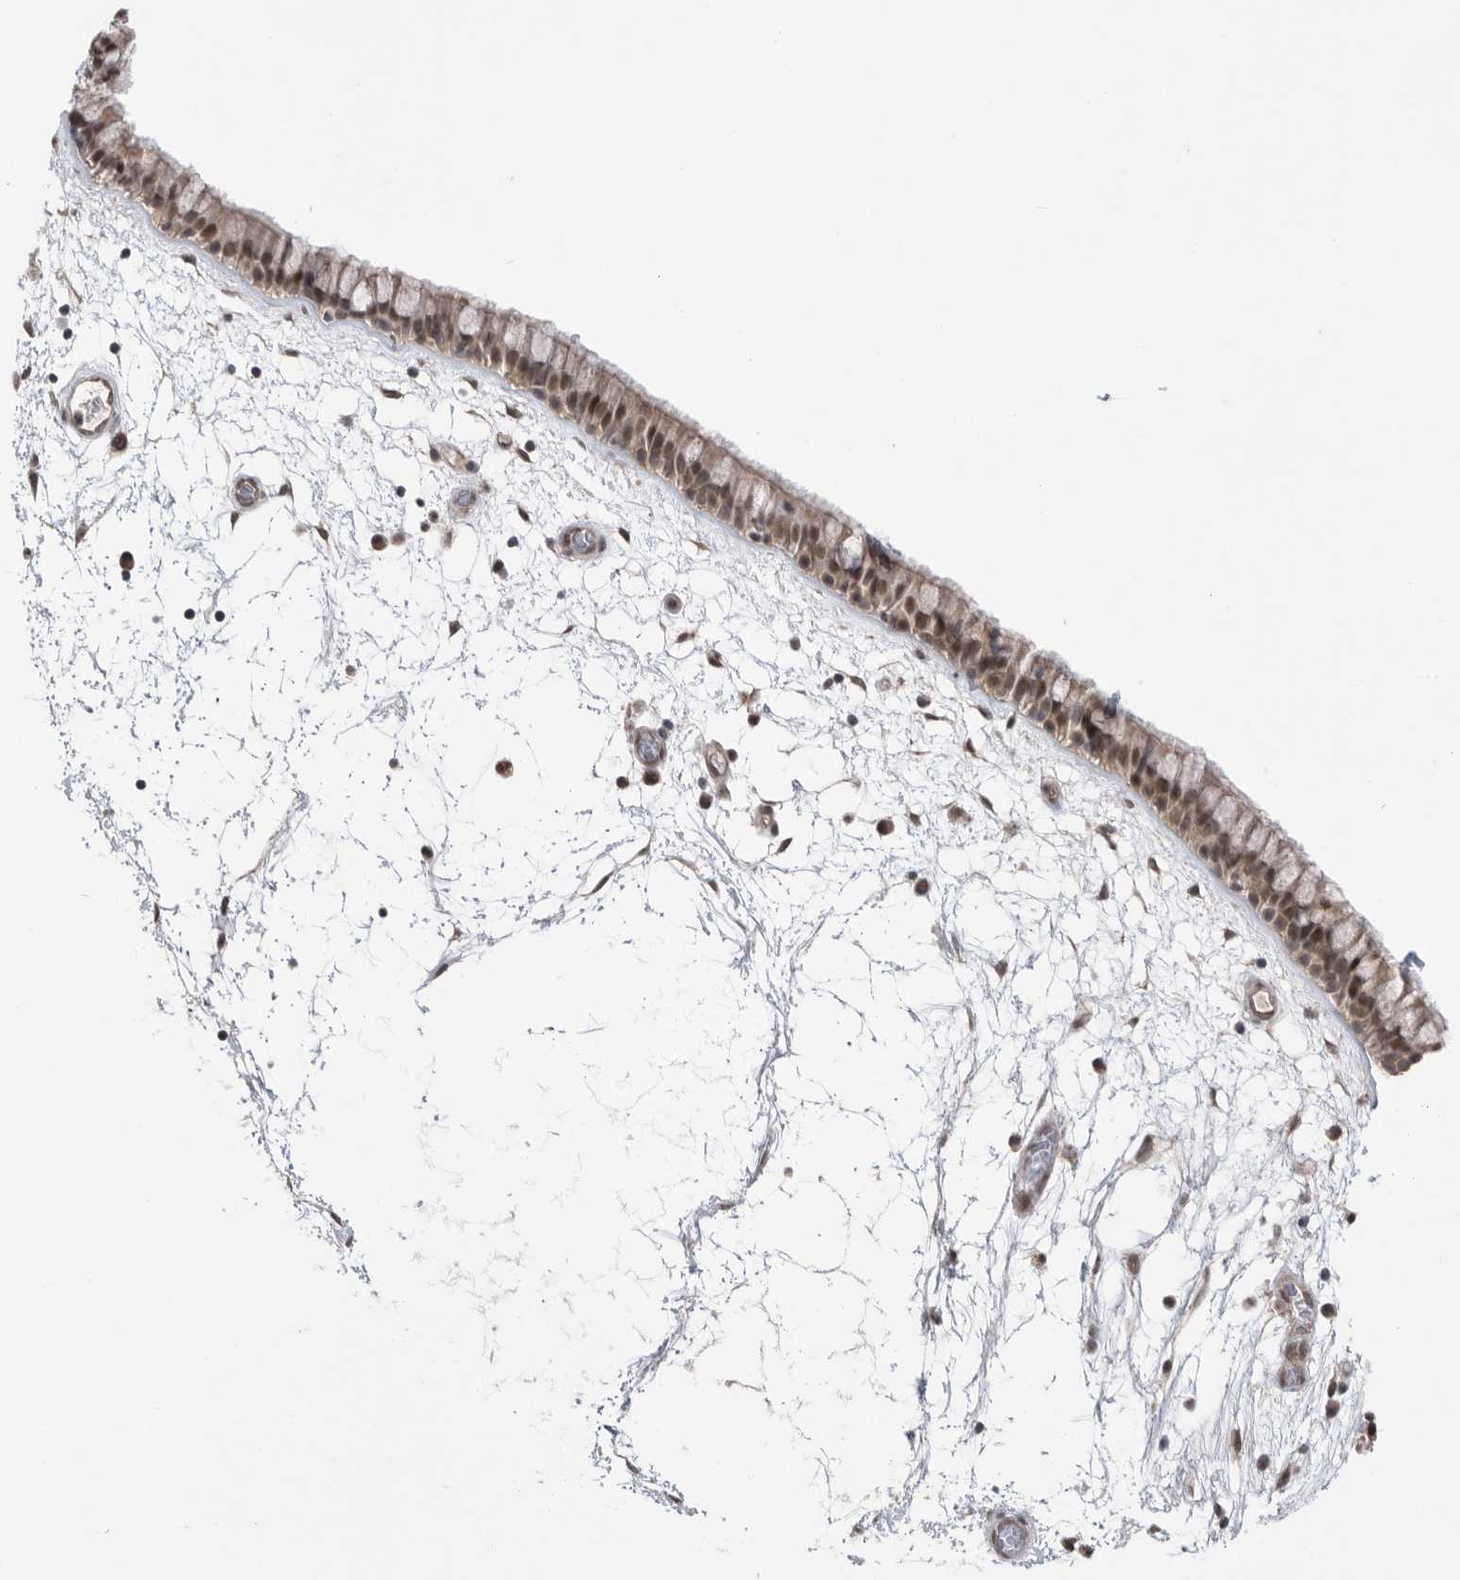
{"staining": {"intensity": "moderate", "quantity": ">75%", "location": "cytoplasmic/membranous,nuclear"}, "tissue": "nasopharynx", "cell_type": "Respiratory epithelial cells", "image_type": "normal", "snomed": [{"axis": "morphology", "description": "Normal tissue, NOS"}, {"axis": "morphology", "description": "Inflammation, NOS"}, {"axis": "topography", "description": "Nasopharynx"}], "caption": "A brown stain highlights moderate cytoplasmic/membranous,nuclear positivity of a protein in respiratory epithelial cells of benign nasopharynx. (brown staining indicates protein expression, while blue staining denotes nuclei).", "gene": "NTAQ1", "patient": {"sex": "male", "age": 48}}